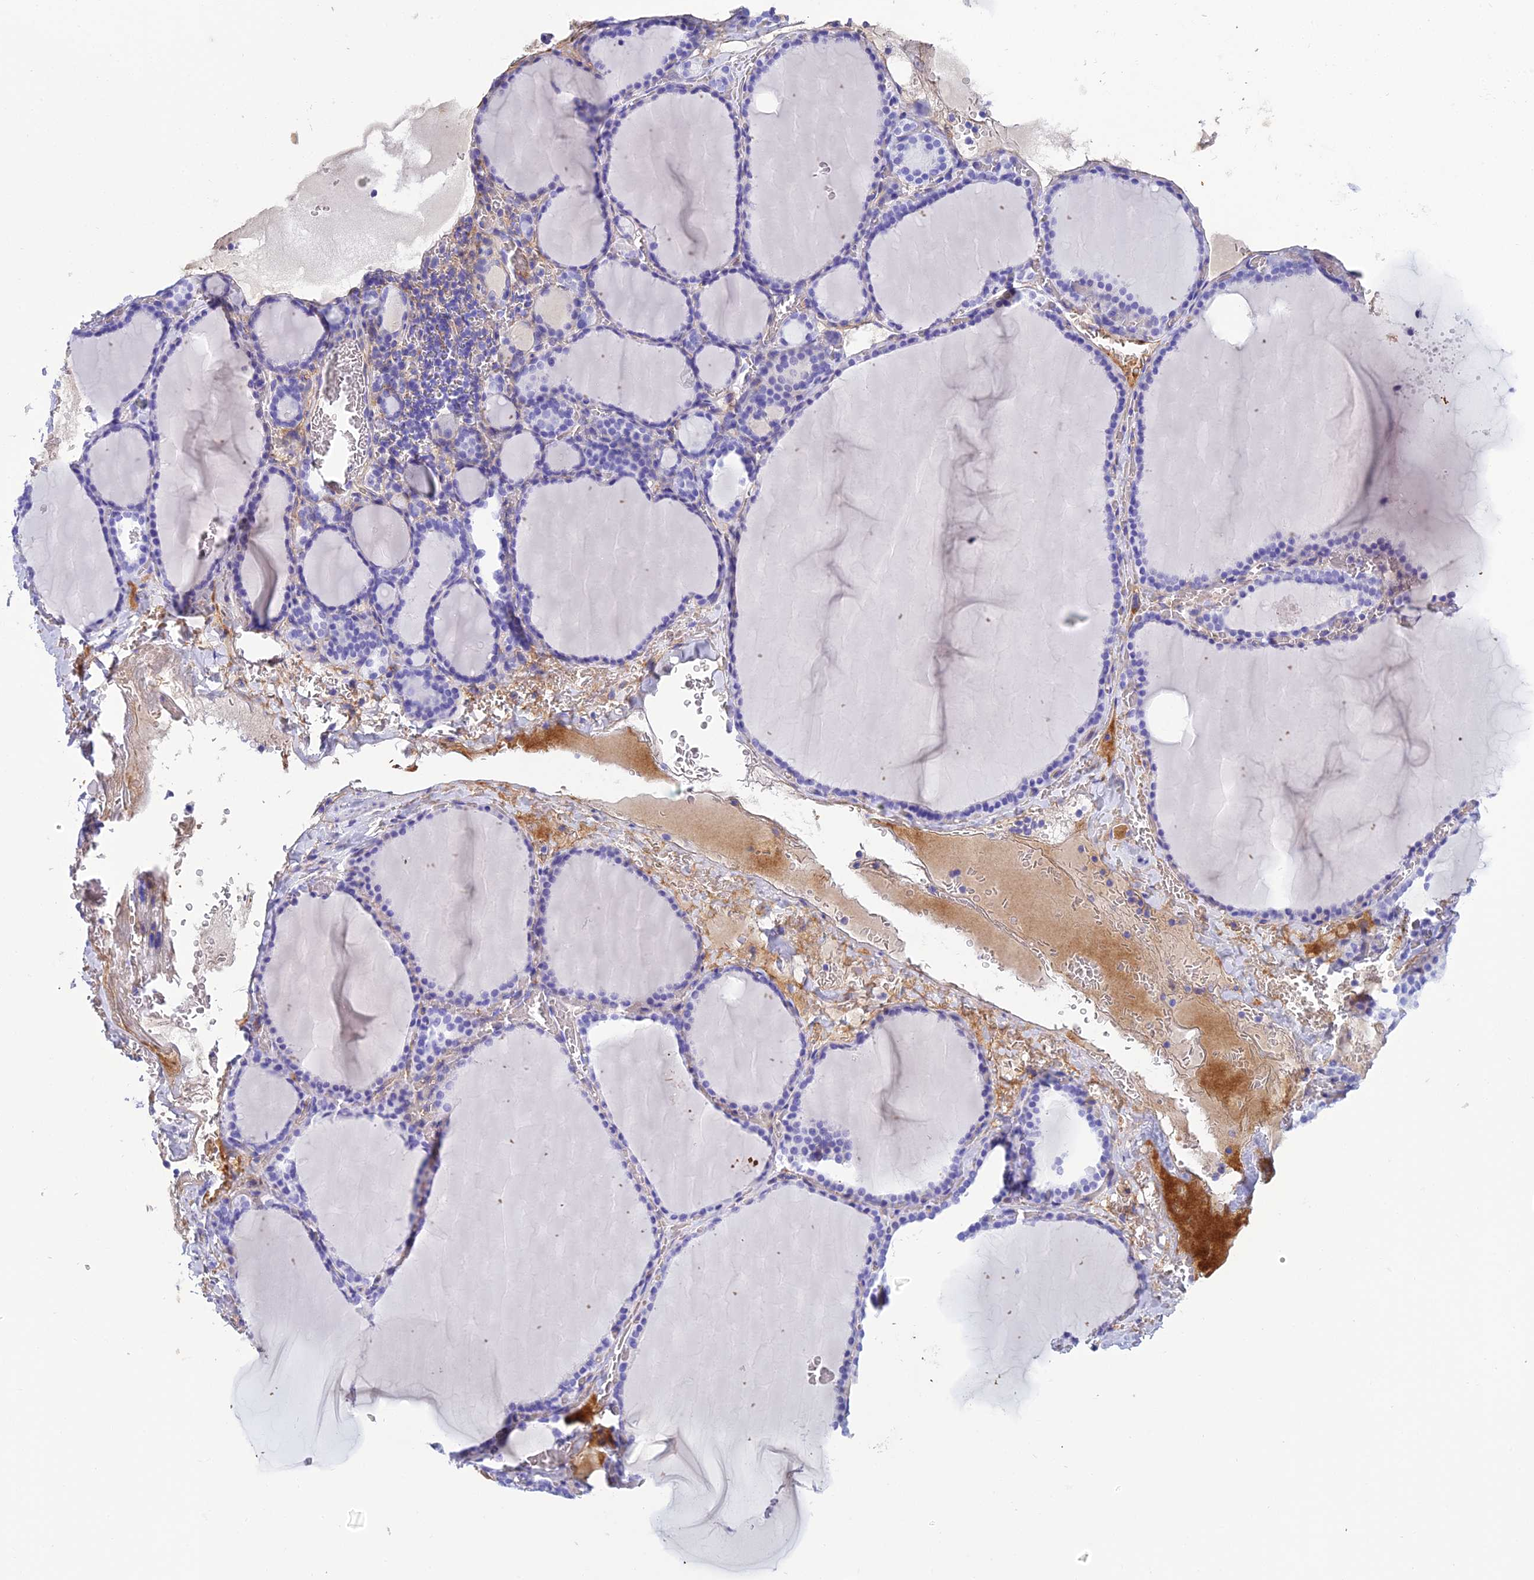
{"staining": {"intensity": "negative", "quantity": "none", "location": "none"}, "tissue": "thyroid gland", "cell_type": "Glandular cells", "image_type": "normal", "snomed": [{"axis": "morphology", "description": "Normal tissue, NOS"}, {"axis": "topography", "description": "Thyroid gland"}], "caption": "A high-resolution image shows immunohistochemistry staining of benign thyroid gland, which reveals no significant staining in glandular cells.", "gene": "CELA3A", "patient": {"sex": "female", "age": 39}}